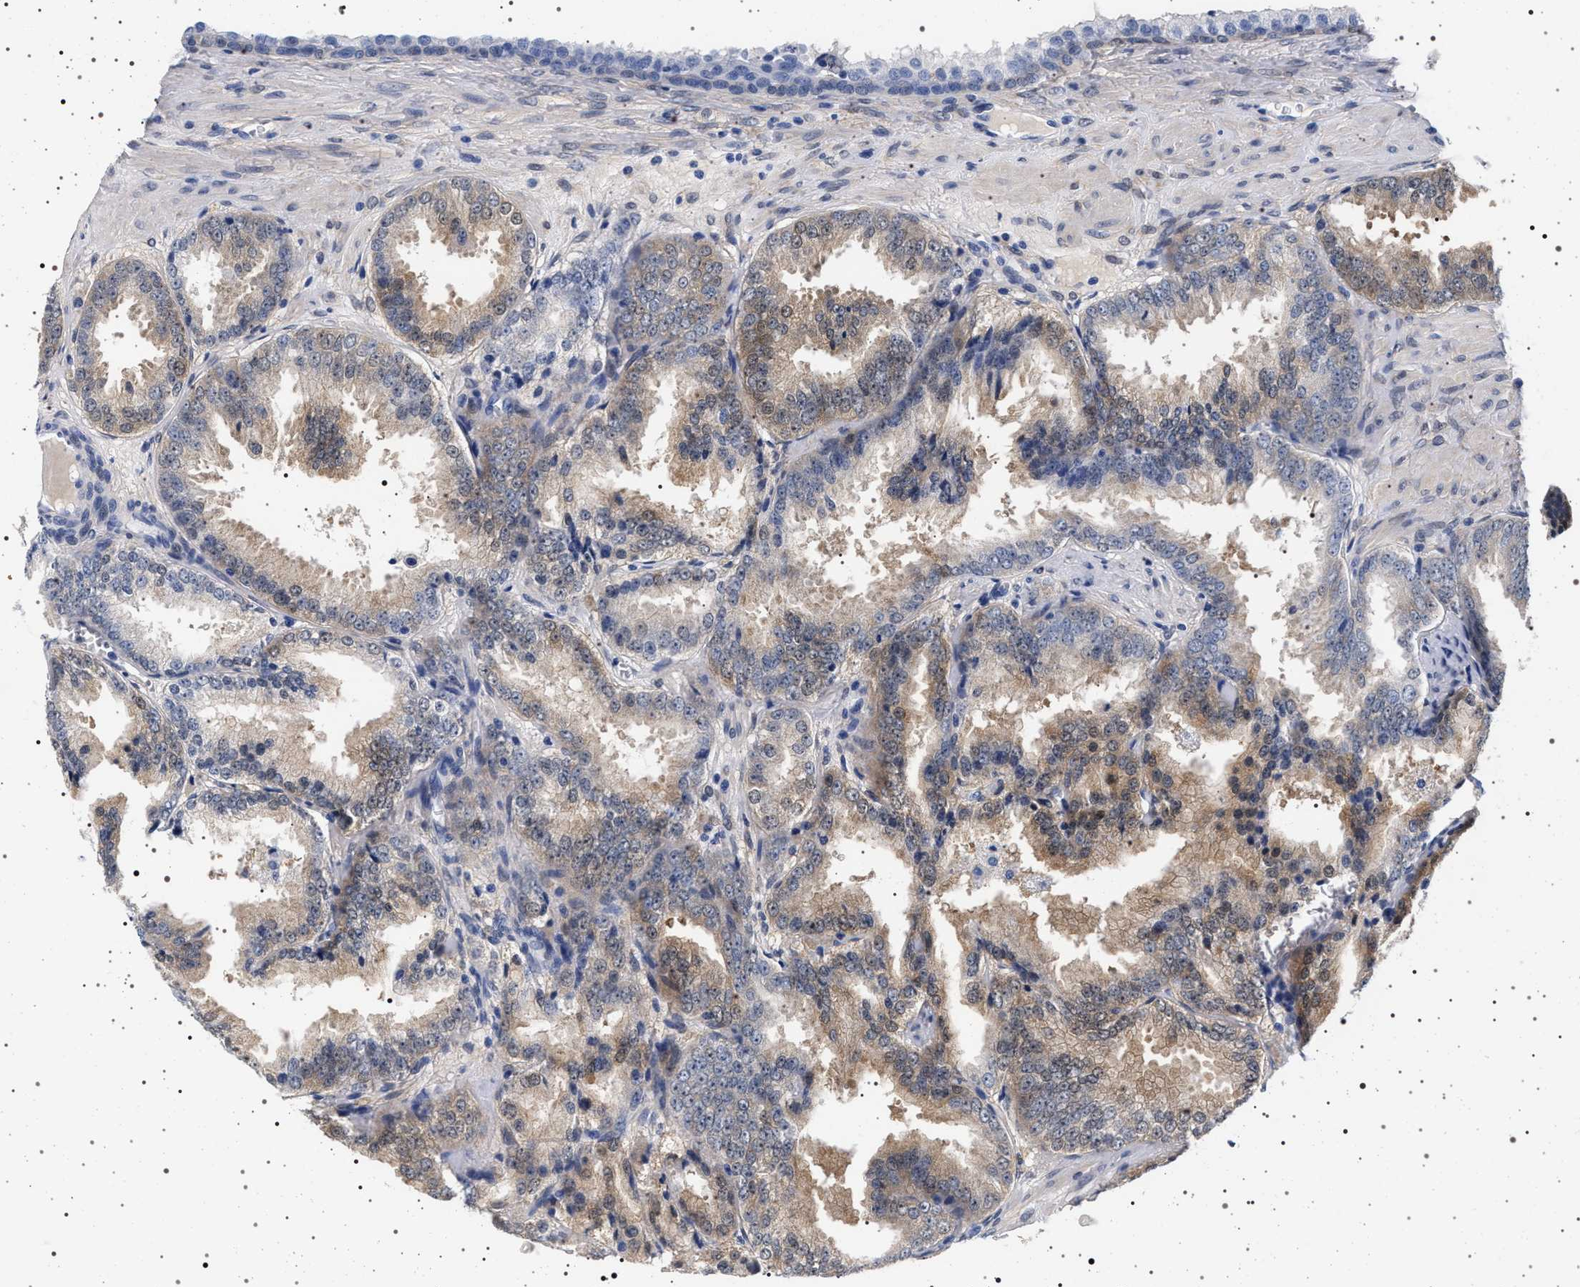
{"staining": {"intensity": "weak", "quantity": ">75%", "location": "cytoplasmic/membranous"}, "tissue": "prostate cancer", "cell_type": "Tumor cells", "image_type": "cancer", "snomed": [{"axis": "morphology", "description": "Adenocarcinoma, High grade"}, {"axis": "topography", "description": "Prostate"}], "caption": "Prostate cancer (high-grade adenocarcinoma) stained for a protein (brown) reveals weak cytoplasmic/membranous positive staining in approximately >75% of tumor cells.", "gene": "MAPK10", "patient": {"sex": "male", "age": 61}}